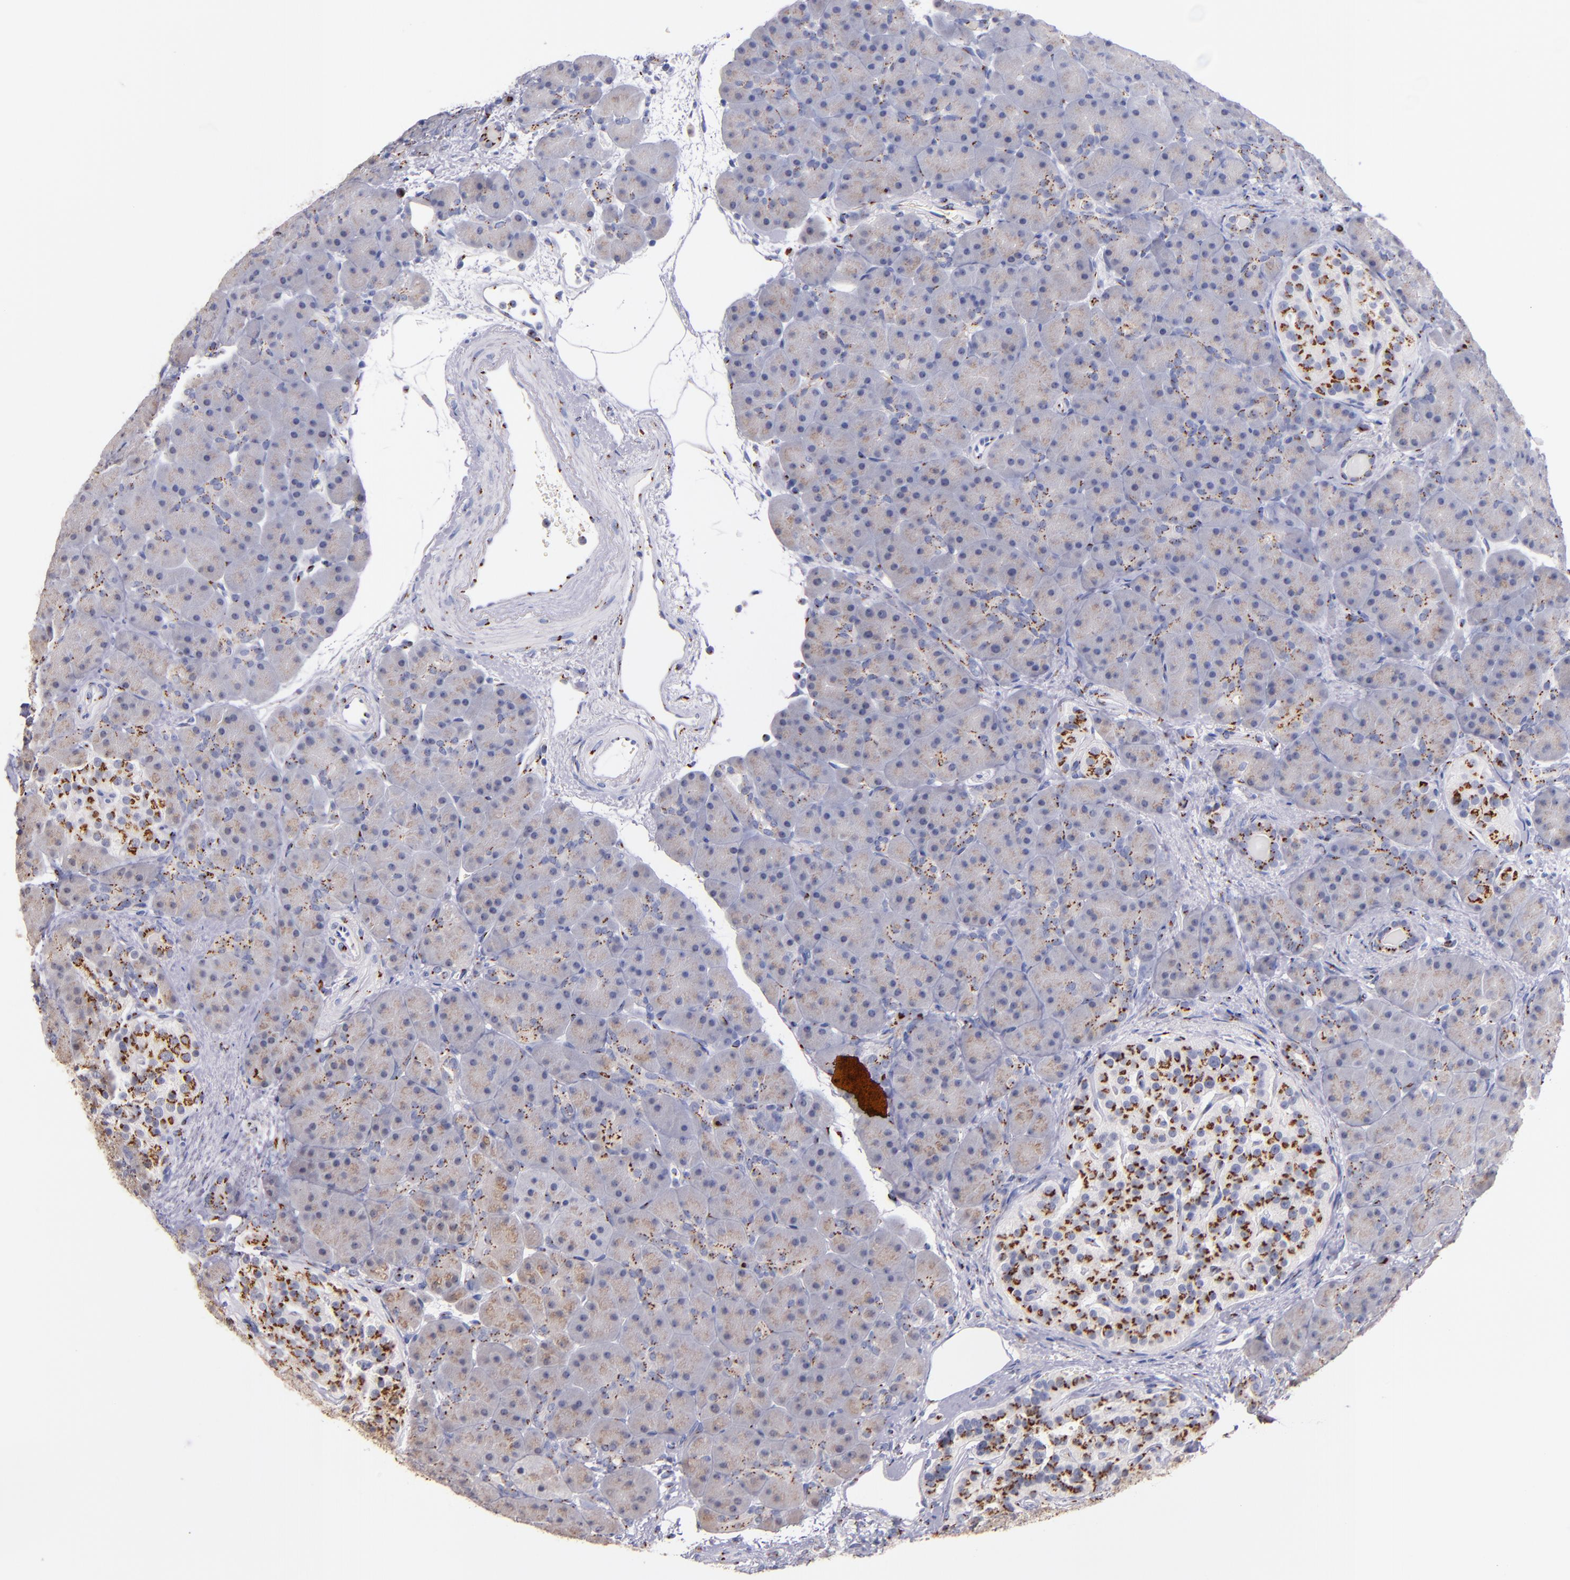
{"staining": {"intensity": "weak", "quantity": "25%-75%", "location": "cytoplasmic/membranous"}, "tissue": "pancreas", "cell_type": "Exocrine glandular cells", "image_type": "normal", "snomed": [{"axis": "morphology", "description": "Normal tissue, NOS"}, {"axis": "topography", "description": "Pancreas"}], "caption": "DAB (3,3'-diaminobenzidine) immunohistochemical staining of normal pancreas reveals weak cytoplasmic/membranous protein positivity in approximately 25%-75% of exocrine glandular cells. The staining was performed using DAB (3,3'-diaminobenzidine), with brown indicating positive protein expression. Nuclei are stained blue with hematoxylin.", "gene": "GOLIM4", "patient": {"sex": "male", "age": 66}}